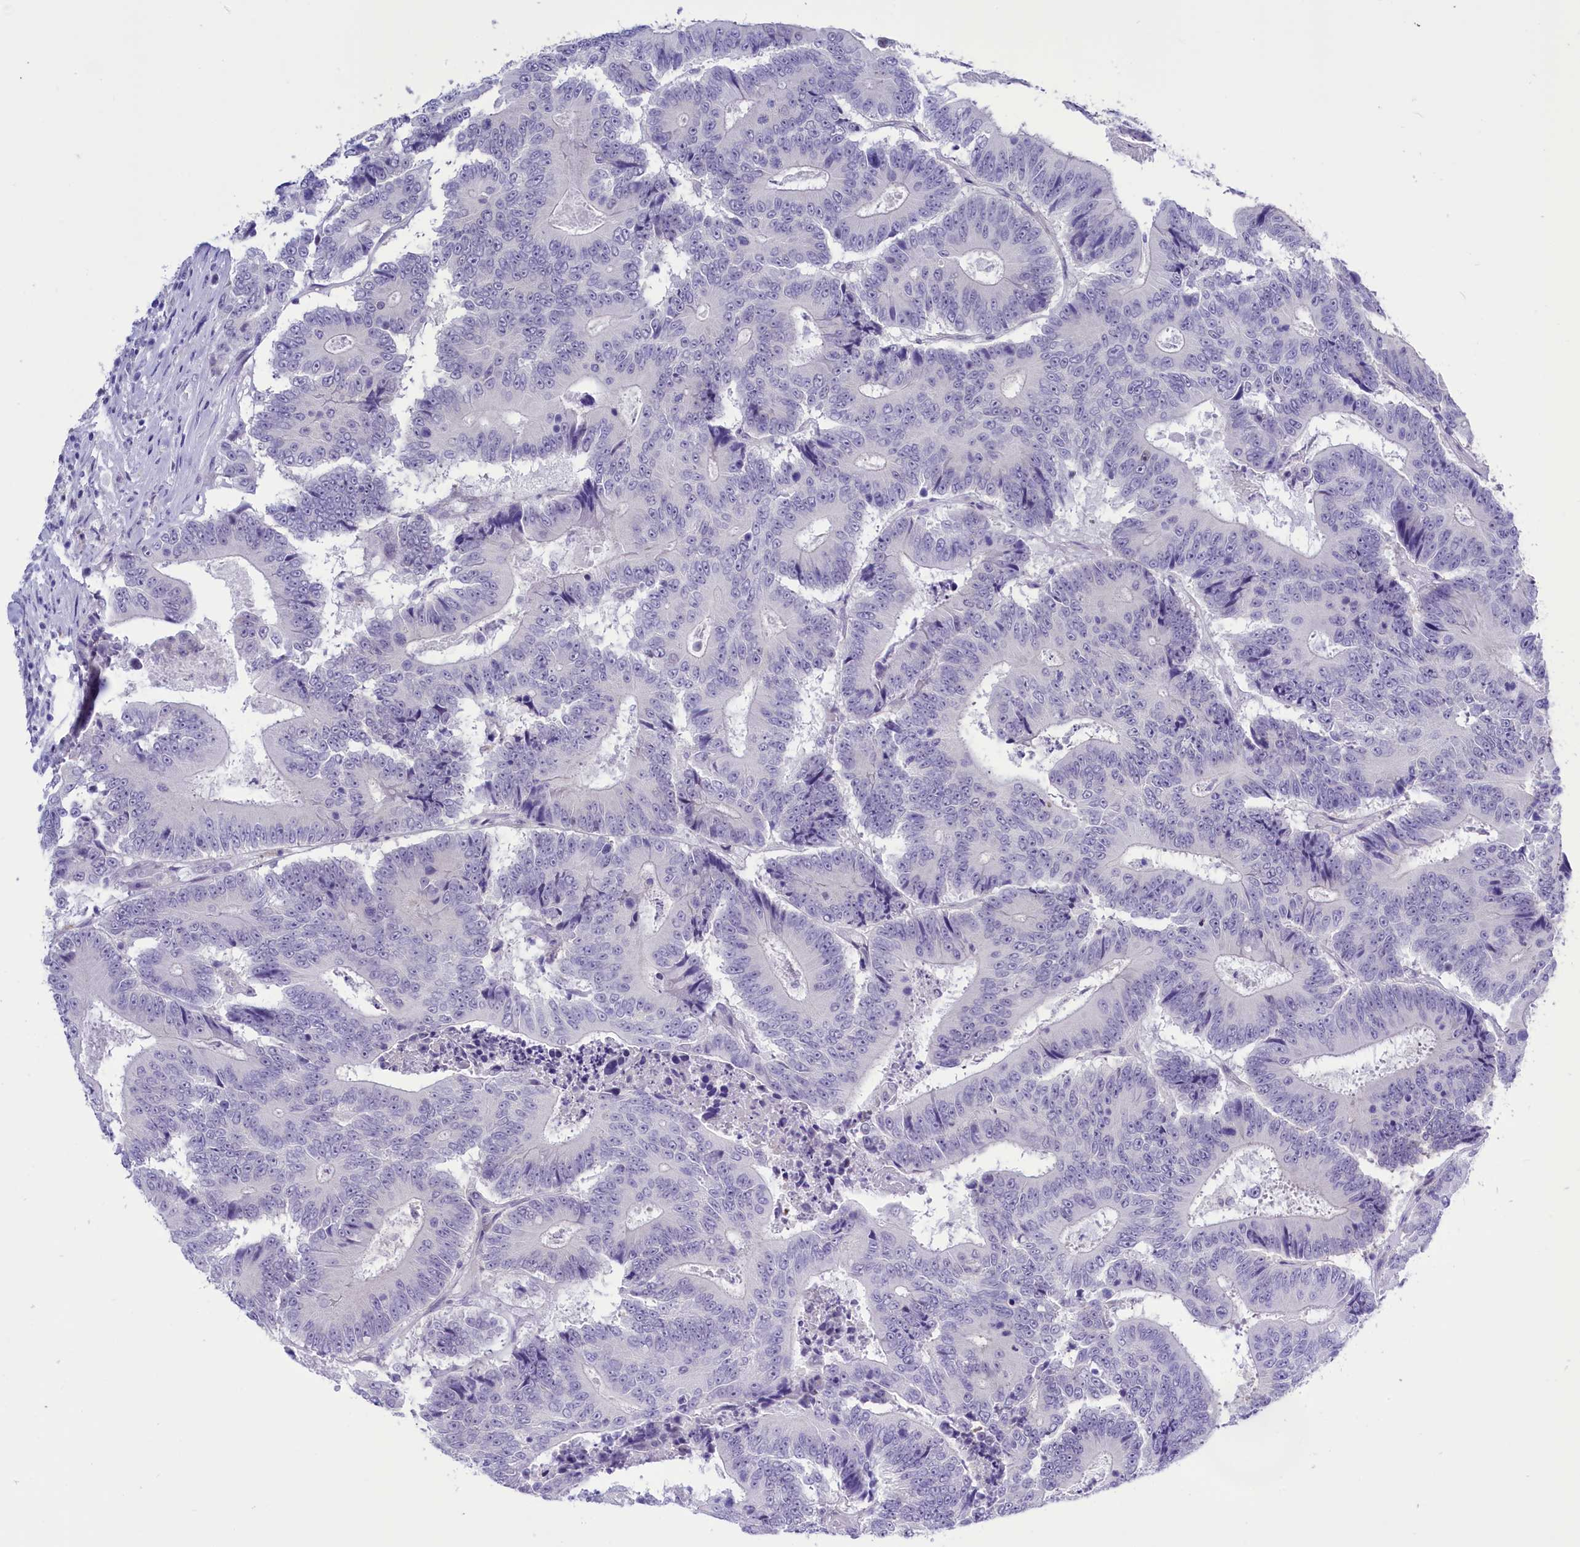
{"staining": {"intensity": "negative", "quantity": "none", "location": "none"}, "tissue": "colorectal cancer", "cell_type": "Tumor cells", "image_type": "cancer", "snomed": [{"axis": "morphology", "description": "Adenocarcinoma, NOS"}, {"axis": "topography", "description": "Colon"}], "caption": "Immunohistochemical staining of adenocarcinoma (colorectal) reveals no significant positivity in tumor cells.", "gene": "RPS6KB1", "patient": {"sex": "male", "age": 83}}